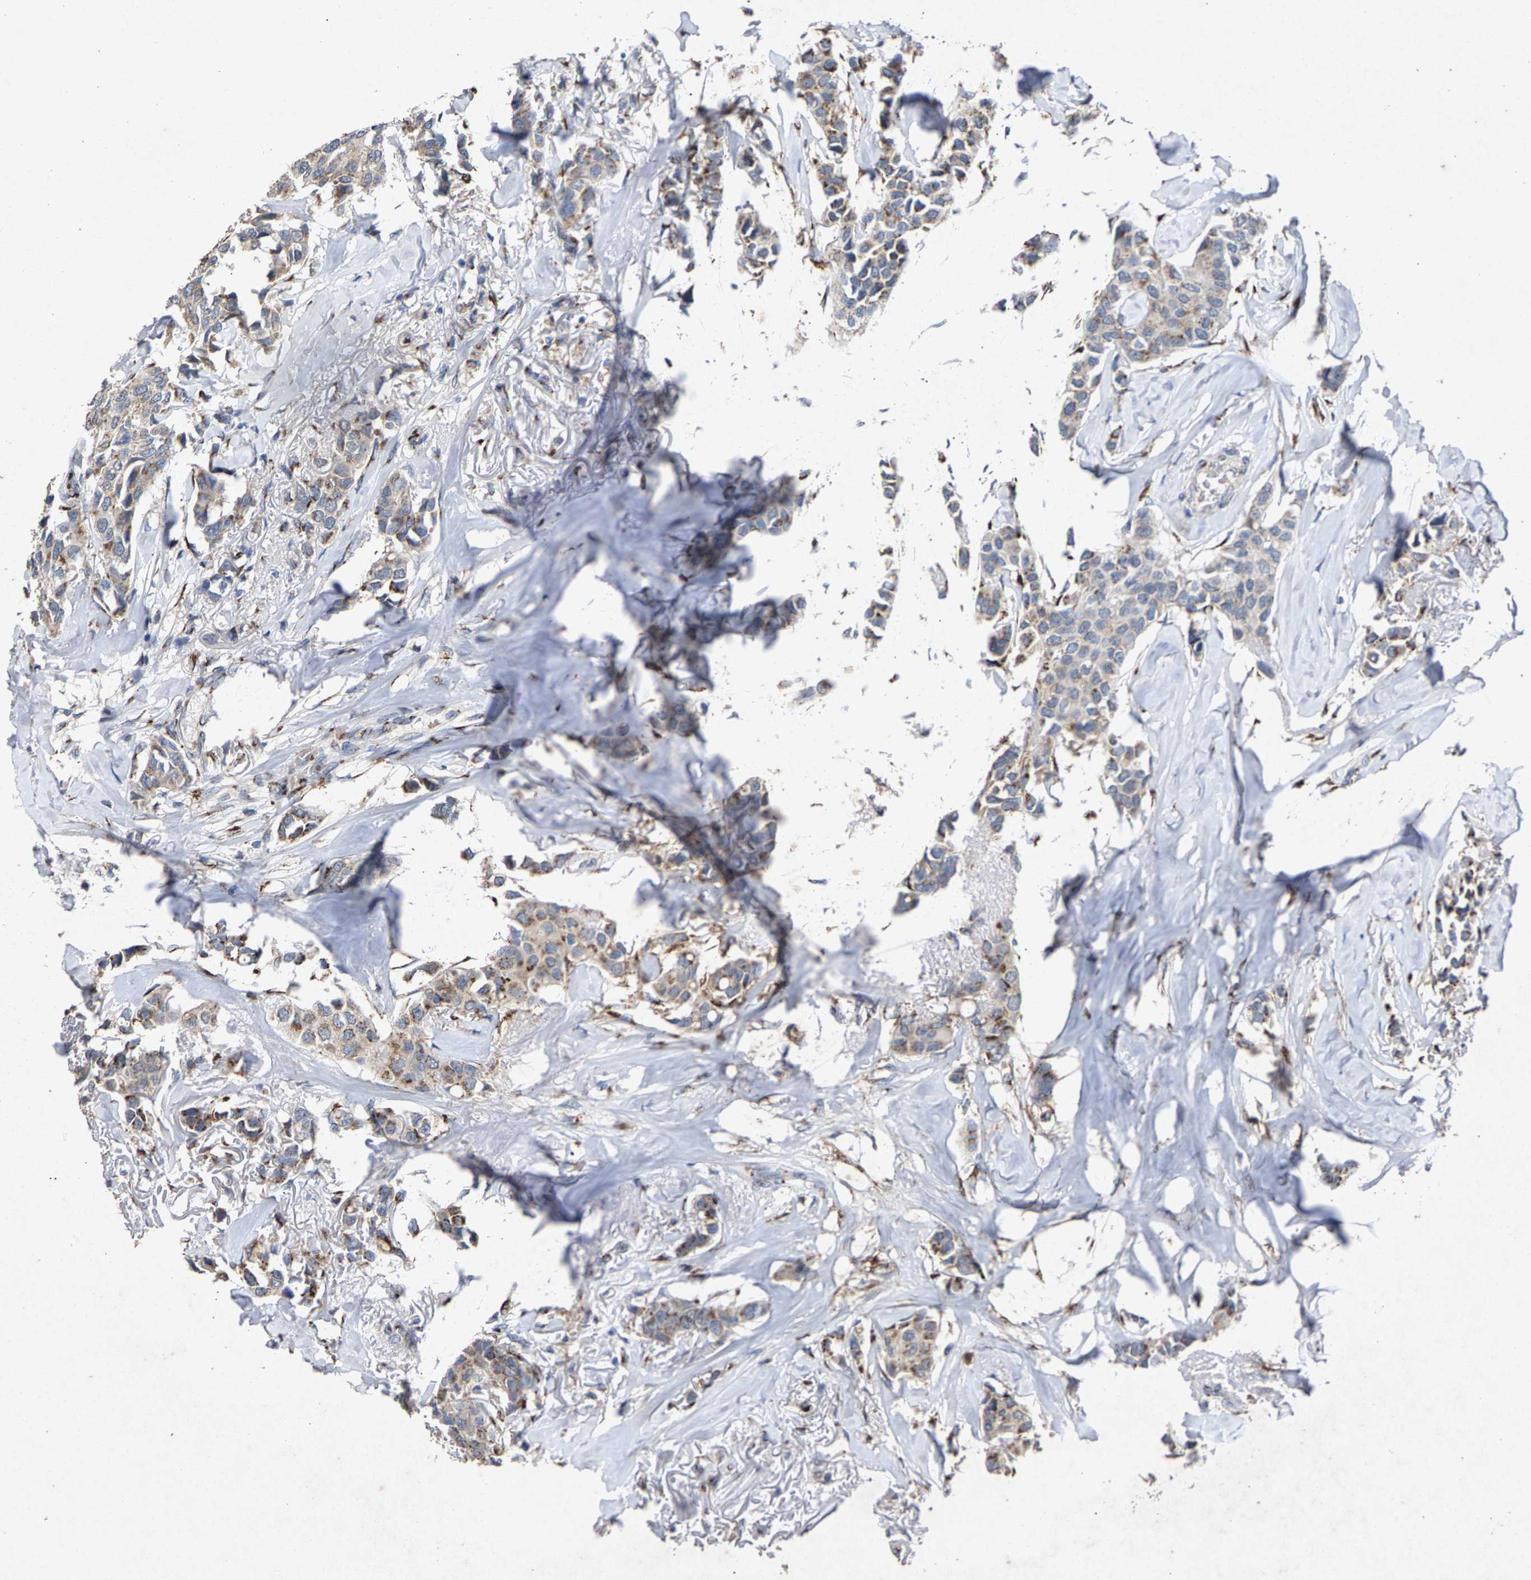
{"staining": {"intensity": "moderate", "quantity": ">75%", "location": "cytoplasmic/membranous"}, "tissue": "breast cancer", "cell_type": "Tumor cells", "image_type": "cancer", "snomed": [{"axis": "morphology", "description": "Duct carcinoma"}, {"axis": "topography", "description": "Breast"}], "caption": "Tumor cells exhibit medium levels of moderate cytoplasmic/membranous staining in approximately >75% of cells in intraductal carcinoma (breast). Nuclei are stained in blue.", "gene": "MAN2A1", "patient": {"sex": "female", "age": 80}}